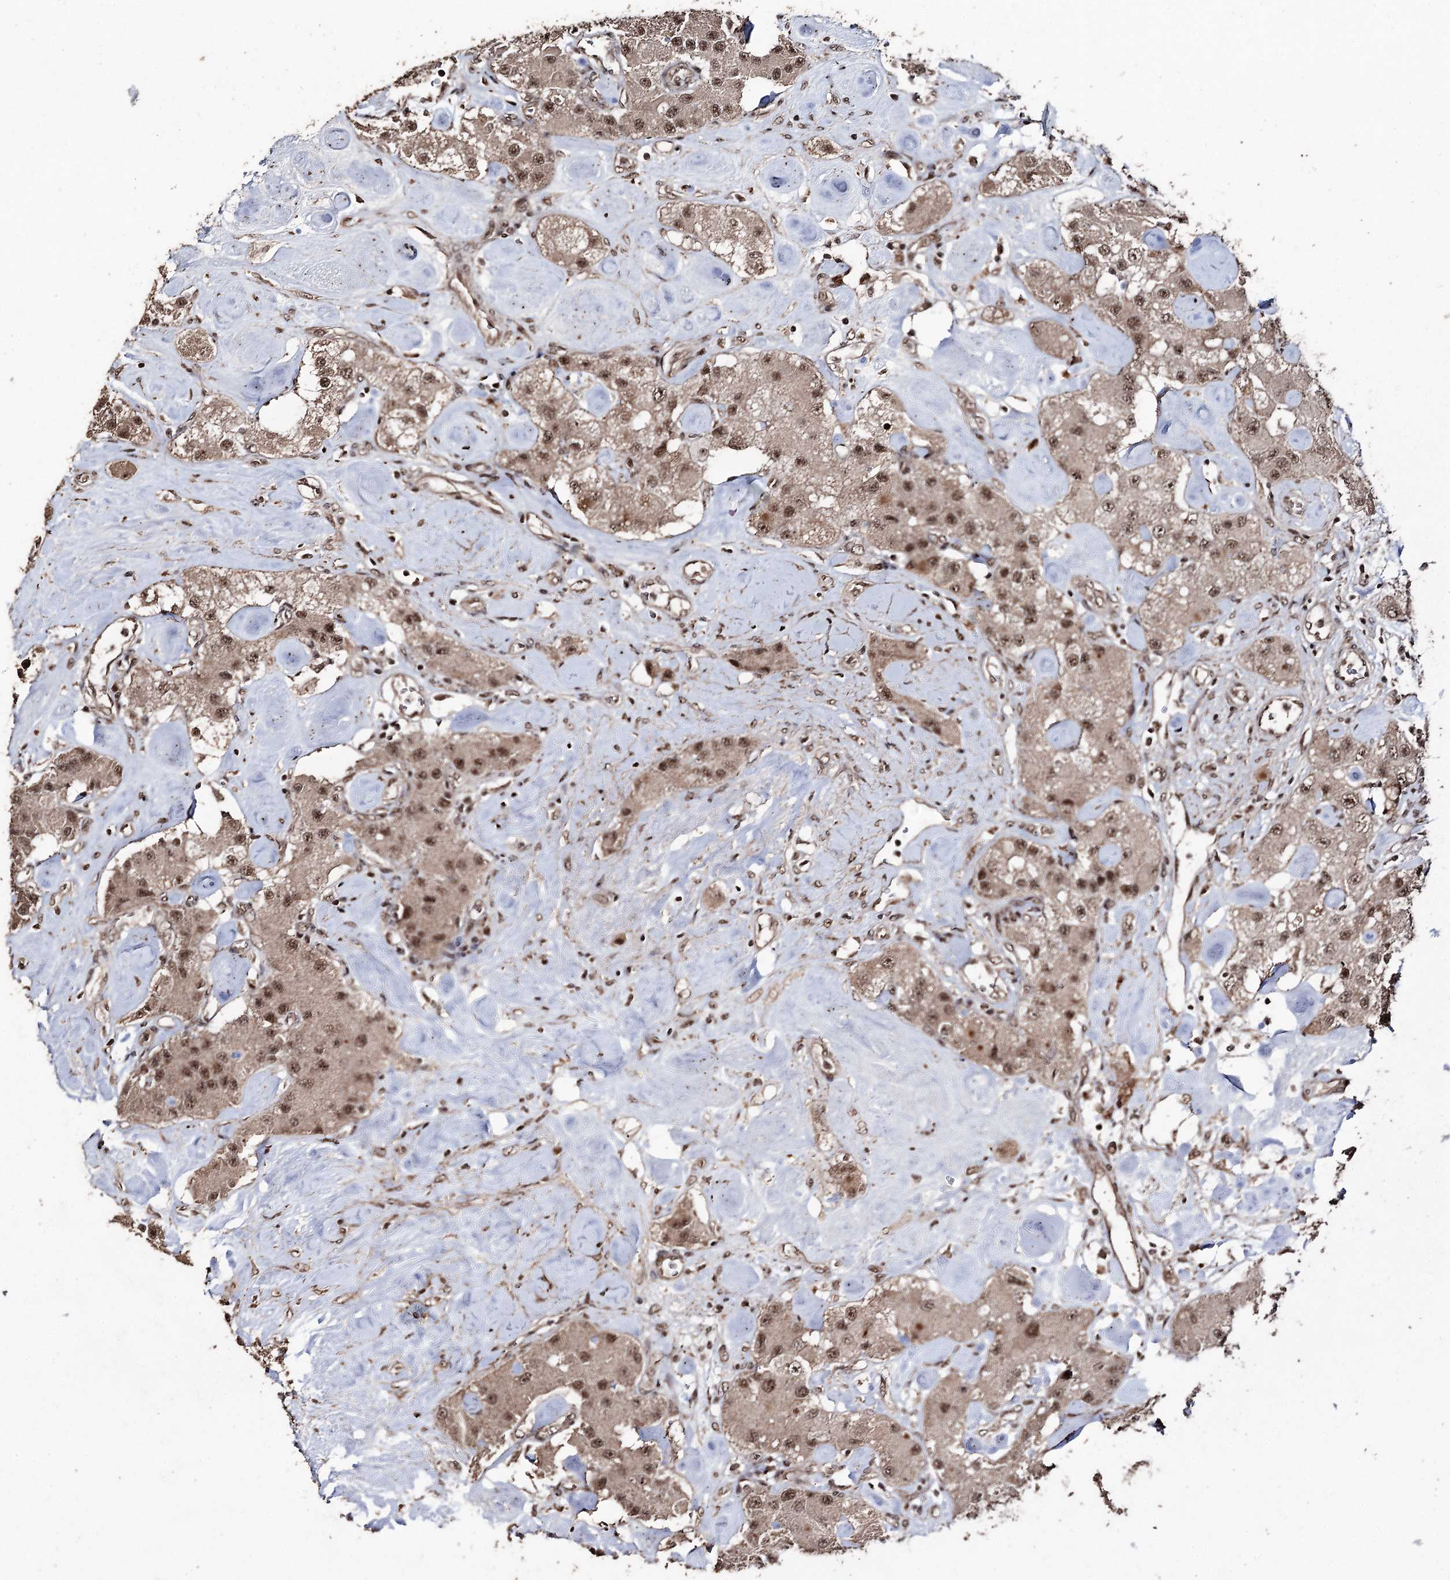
{"staining": {"intensity": "moderate", "quantity": ">75%", "location": "nuclear"}, "tissue": "carcinoid", "cell_type": "Tumor cells", "image_type": "cancer", "snomed": [{"axis": "morphology", "description": "Carcinoid, malignant, NOS"}, {"axis": "topography", "description": "Pancreas"}], "caption": "This histopathology image demonstrates immunohistochemistry (IHC) staining of human carcinoid (malignant), with medium moderate nuclear positivity in about >75% of tumor cells.", "gene": "U2SURP", "patient": {"sex": "male", "age": 41}}